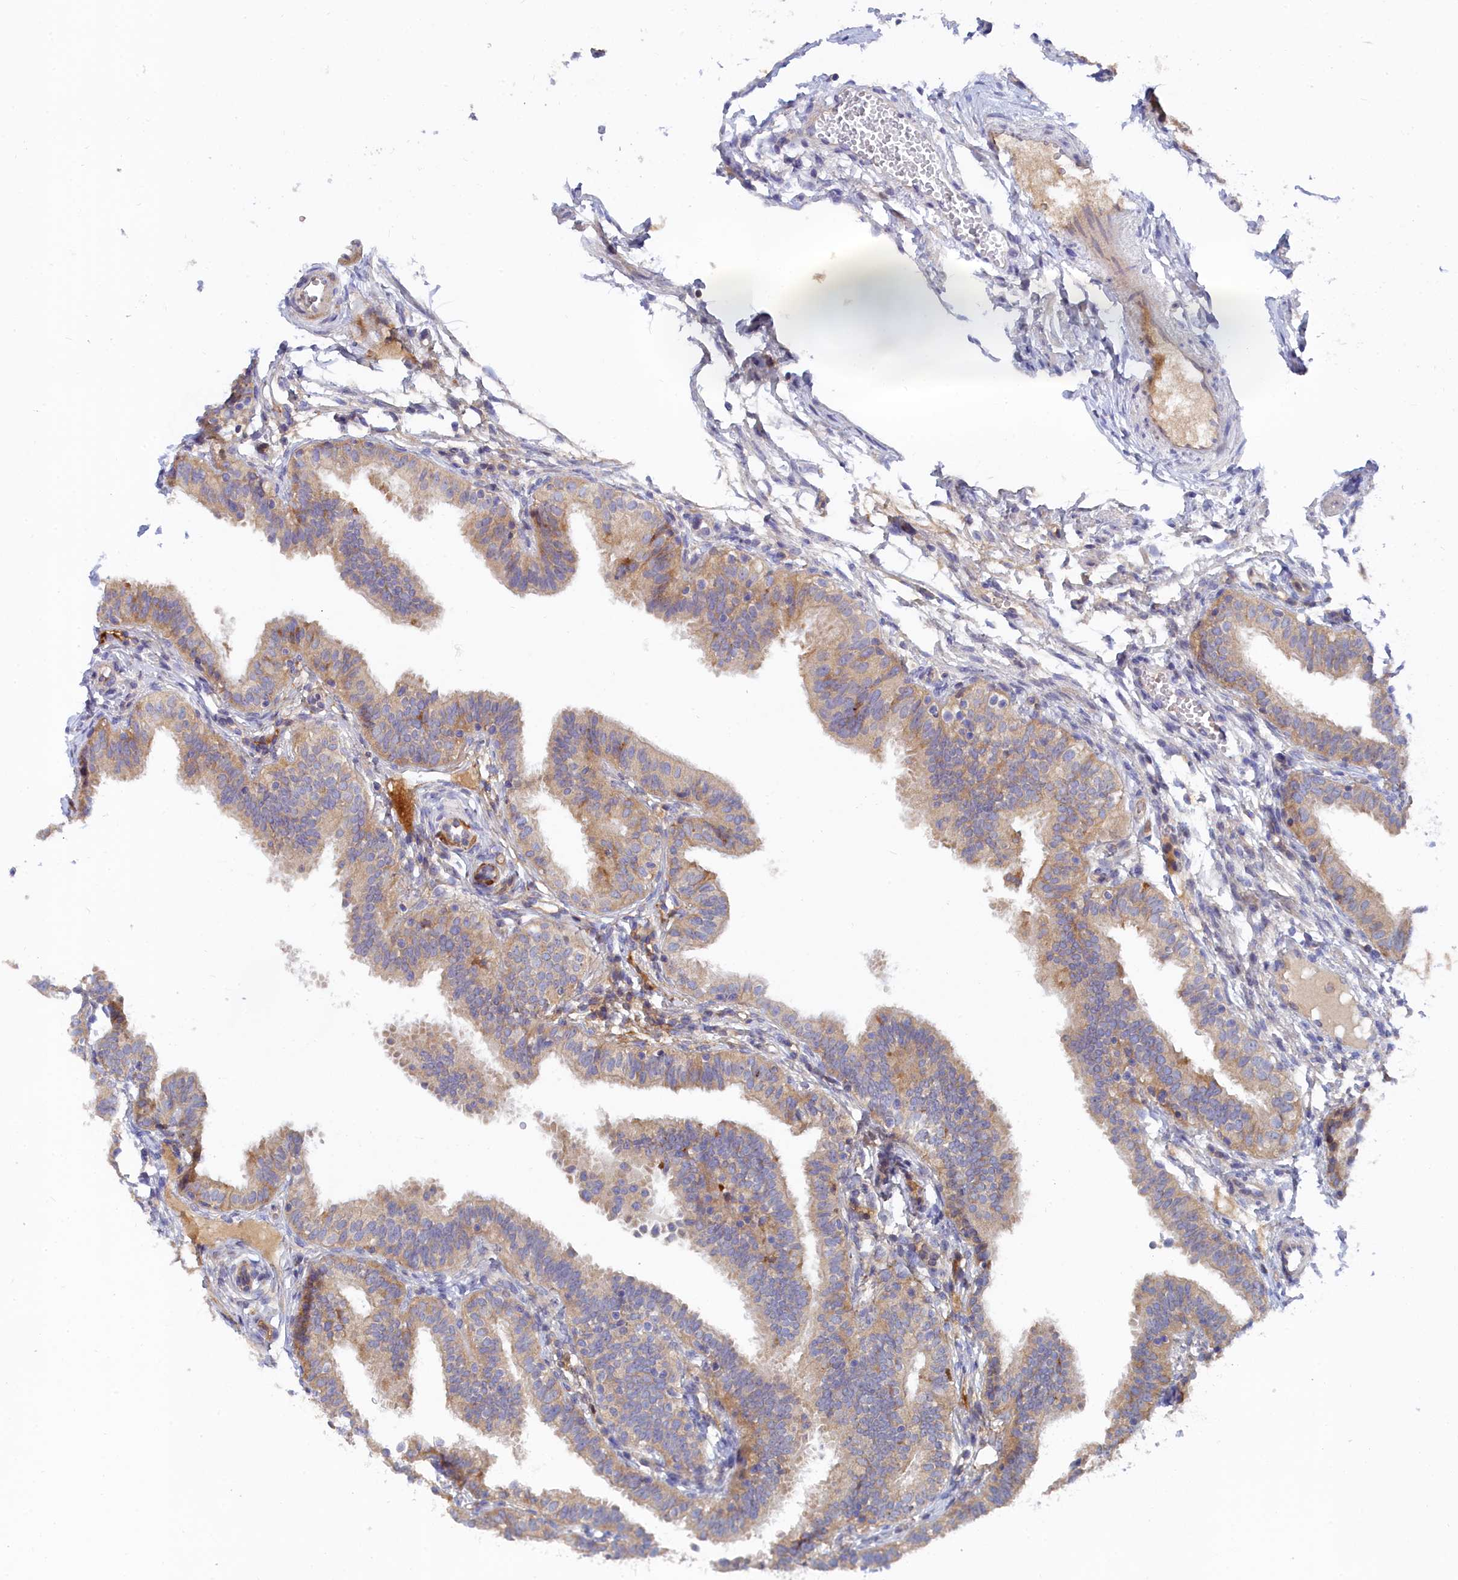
{"staining": {"intensity": "moderate", "quantity": "25%-75%", "location": "cytoplasmic/membranous"}, "tissue": "fallopian tube", "cell_type": "Glandular cells", "image_type": "normal", "snomed": [{"axis": "morphology", "description": "Normal tissue, NOS"}, {"axis": "topography", "description": "Fallopian tube"}], "caption": "An IHC micrograph of normal tissue is shown. Protein staining in brown highlights moderate cytoplasmic/membranous positivity in fallopian tube within glandular cells.", "gene": "SPATA5L1", "patient": {"sex": "female", "age": 35}}